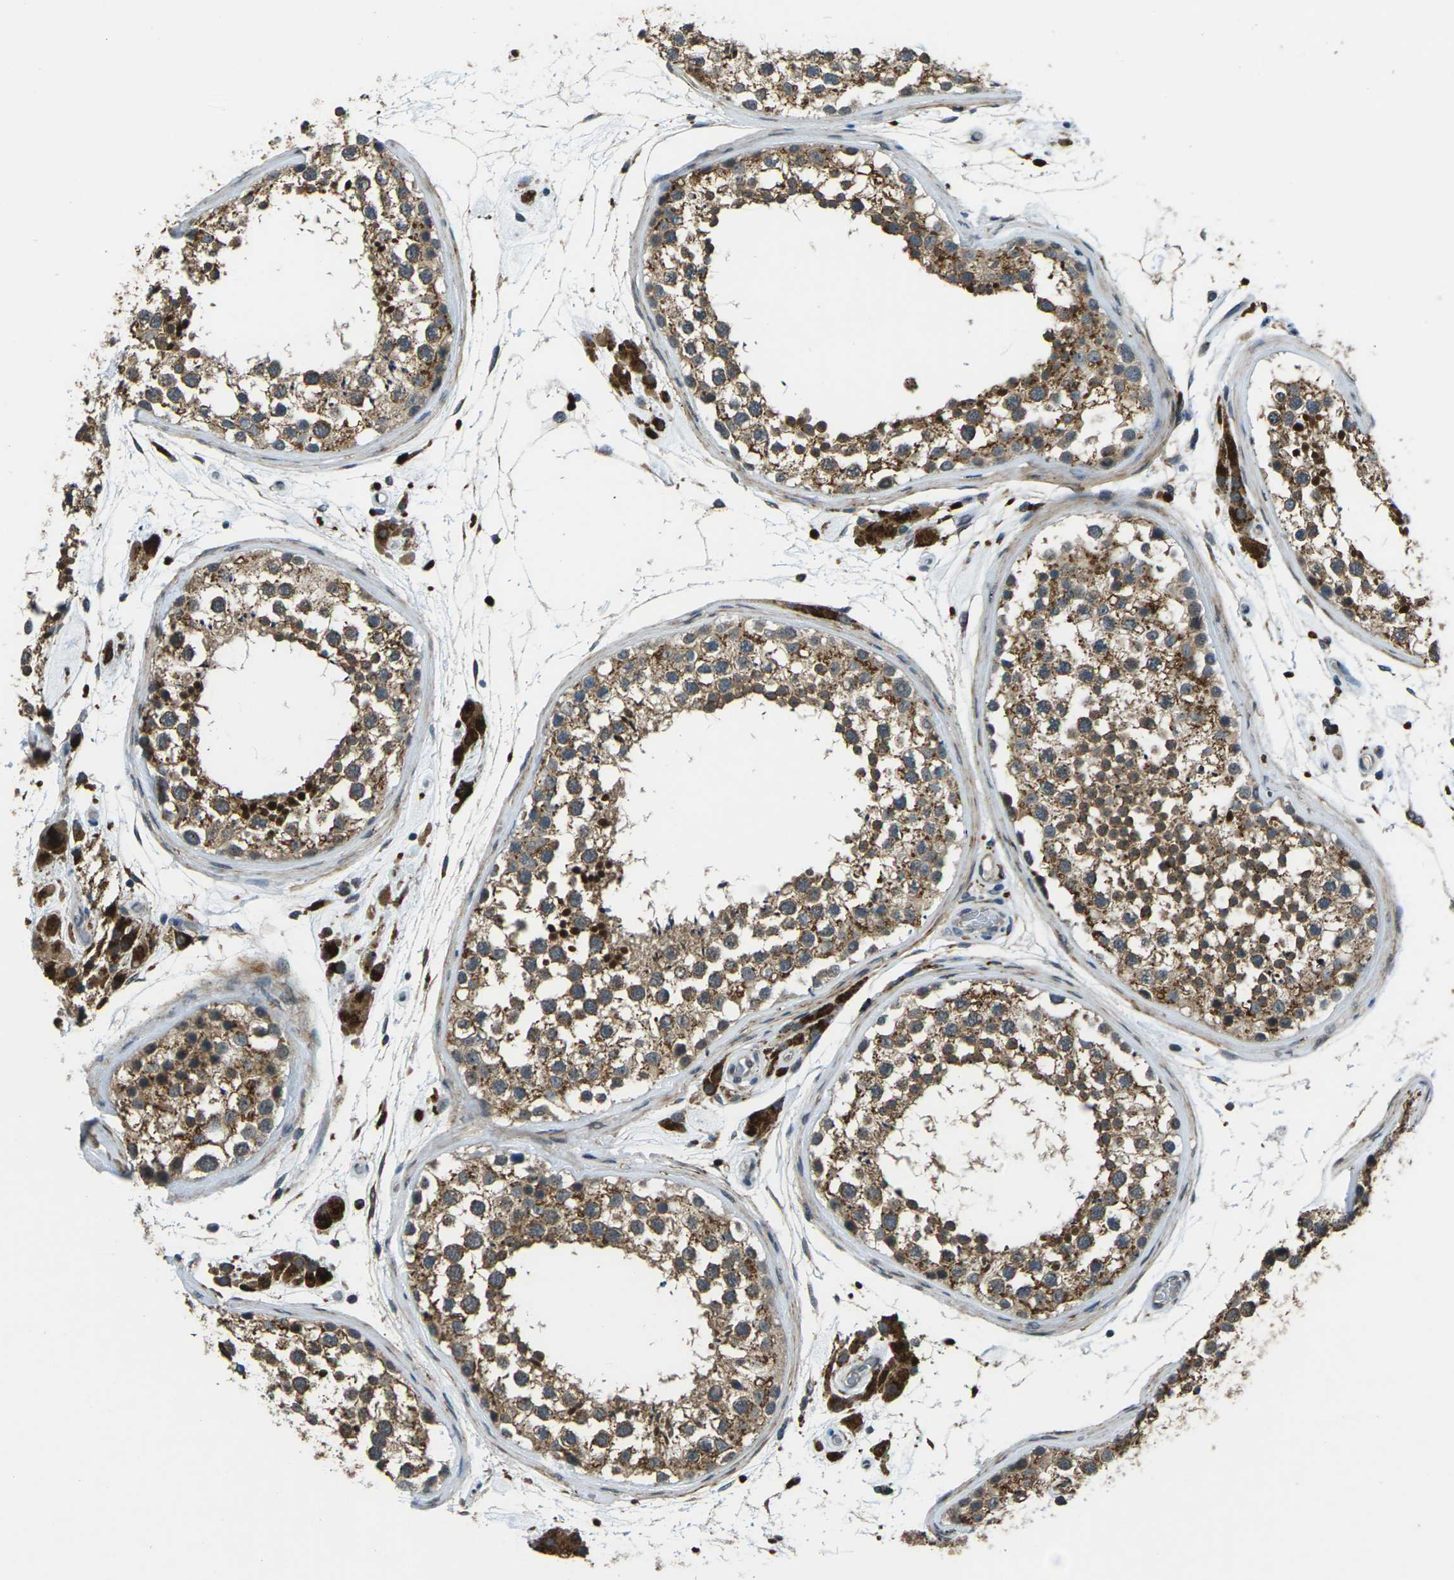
{"staining": {"intensity": "moderate", "quantity": ">75%", "location": "cytoplasmic/membranous"}, "tissue": "testis", "cell_type": "Cells in seminiferous ducts", "image_type": "normal", "snomed": [{"axis": "morphology", "description": "Normal tissue, NOS"}, {"axis": "topography", "description": "Testis"}], "caption": "Moderate cytoplasmic/membranous protein expression is appreciated in approximately >75% of cells in seminiferous ducts in testis.", "gene": "SLC31A2", "patient": {"sex": "male", "age": 46}}